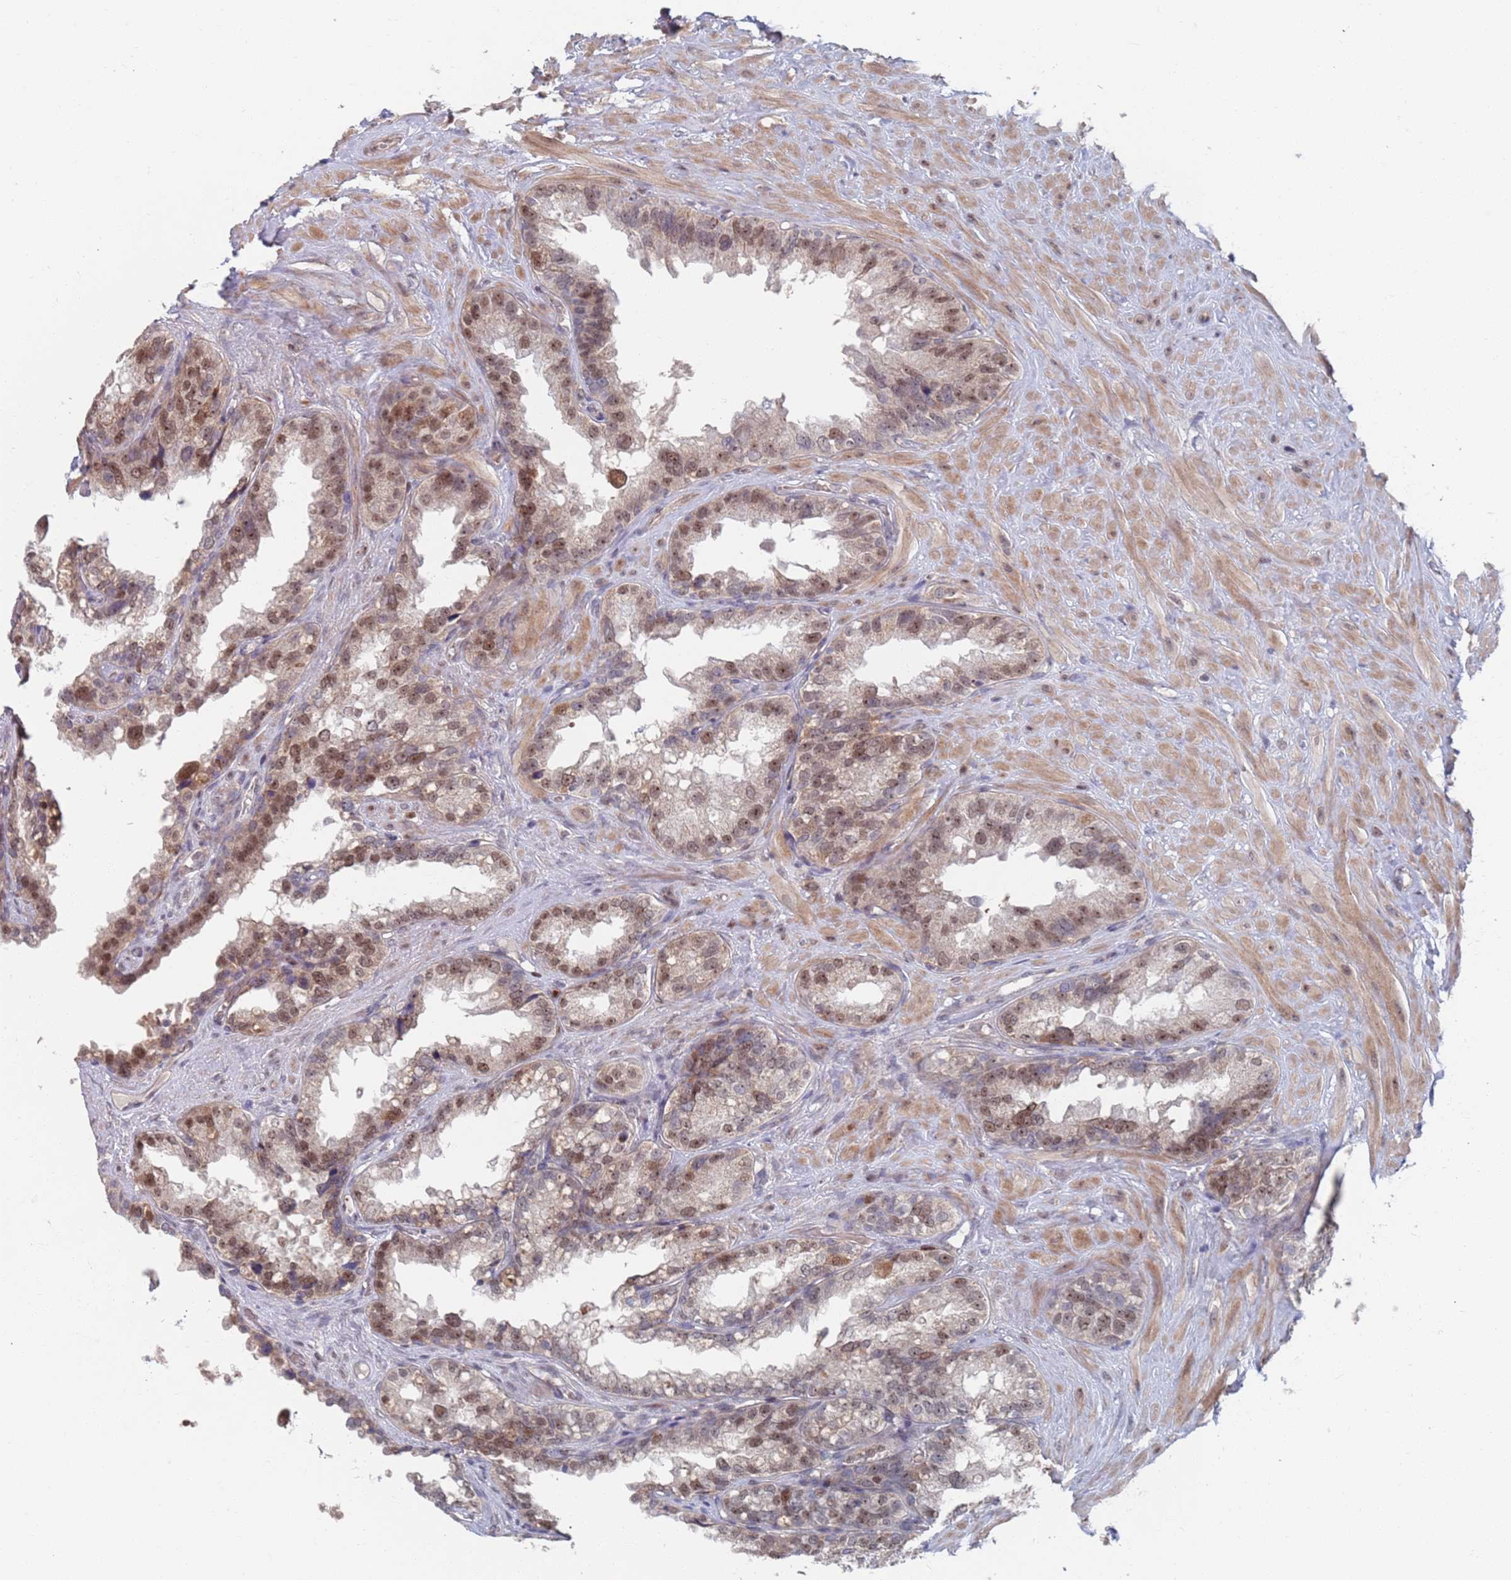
{"staining": {"intensity": "moderate", "quantity": "25%-75%", "location": "nuclear"}, "tissue": "seminal vesicle", "cell_type": "Glandular cells", "image_type": "normal", "snomed": [{"axis": "morphology", "description": "Normal tissue, NOS"}, {"axis": "topography", "description": "Seminal veicle"}], "caption": "Approximately 25%-75% of glandular cells in normal human seminal vesicle exhibit moderate nuclear protein expression as visualized by brown immunohistochemical staining.", "gene": "RPP25", "patient": {"sex": "male", "age": 80}}